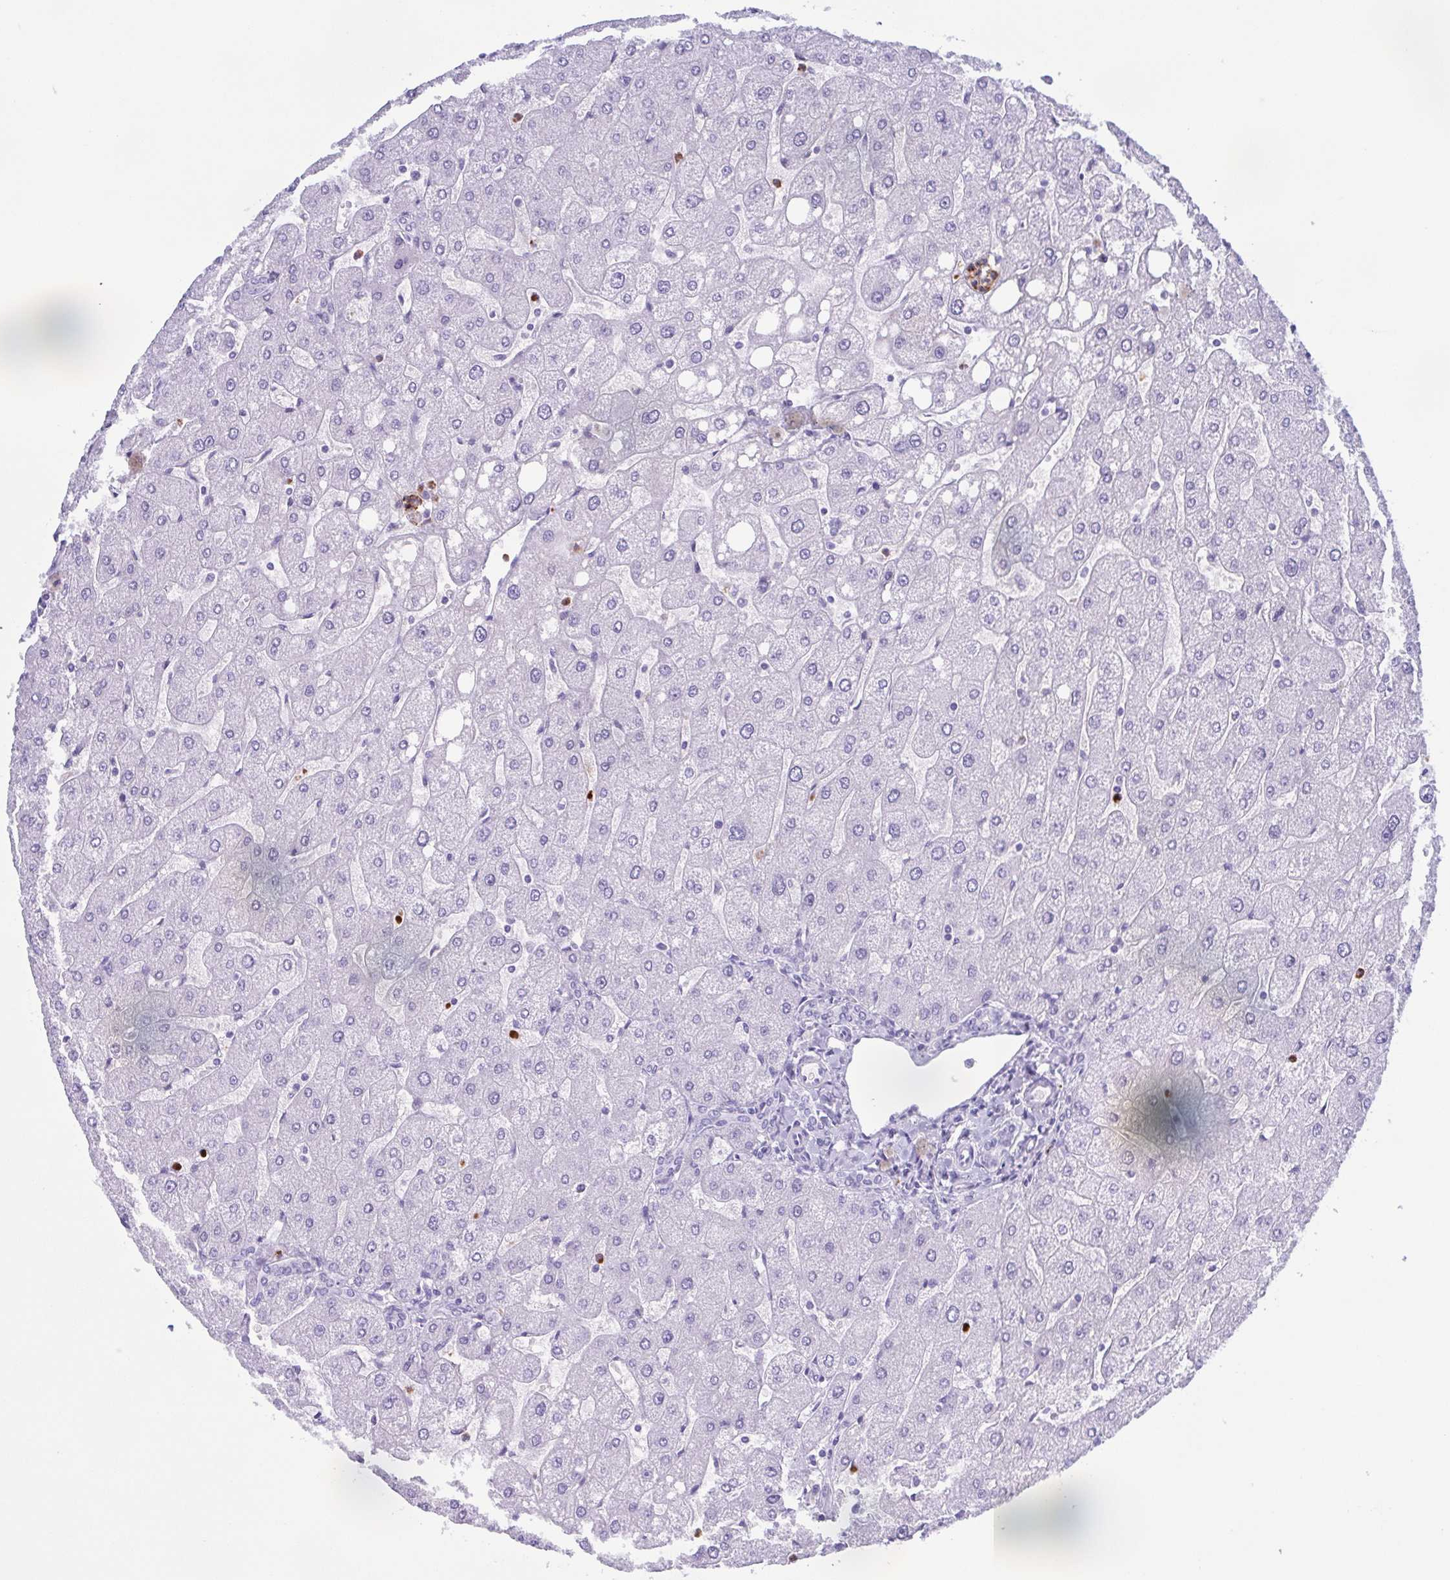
{"staining": {"intensity": "negative", "quantity": "none", "location": "none"}, "tissue": "liver", "cell_type": "Cholangiocytes", "image_type": "normal", "snomed": [{"axis": "morphology", "description": "Normal tissue, NOS"}, {"axis": "topography", "description": "Liver"}], "caption": "Protein analysis of normal liver reveals no significant positivity in cholangiocytes. Nuclei are stained in blue.", "gene": "LTF", "patient": {"sex": "male", "age": 67}}